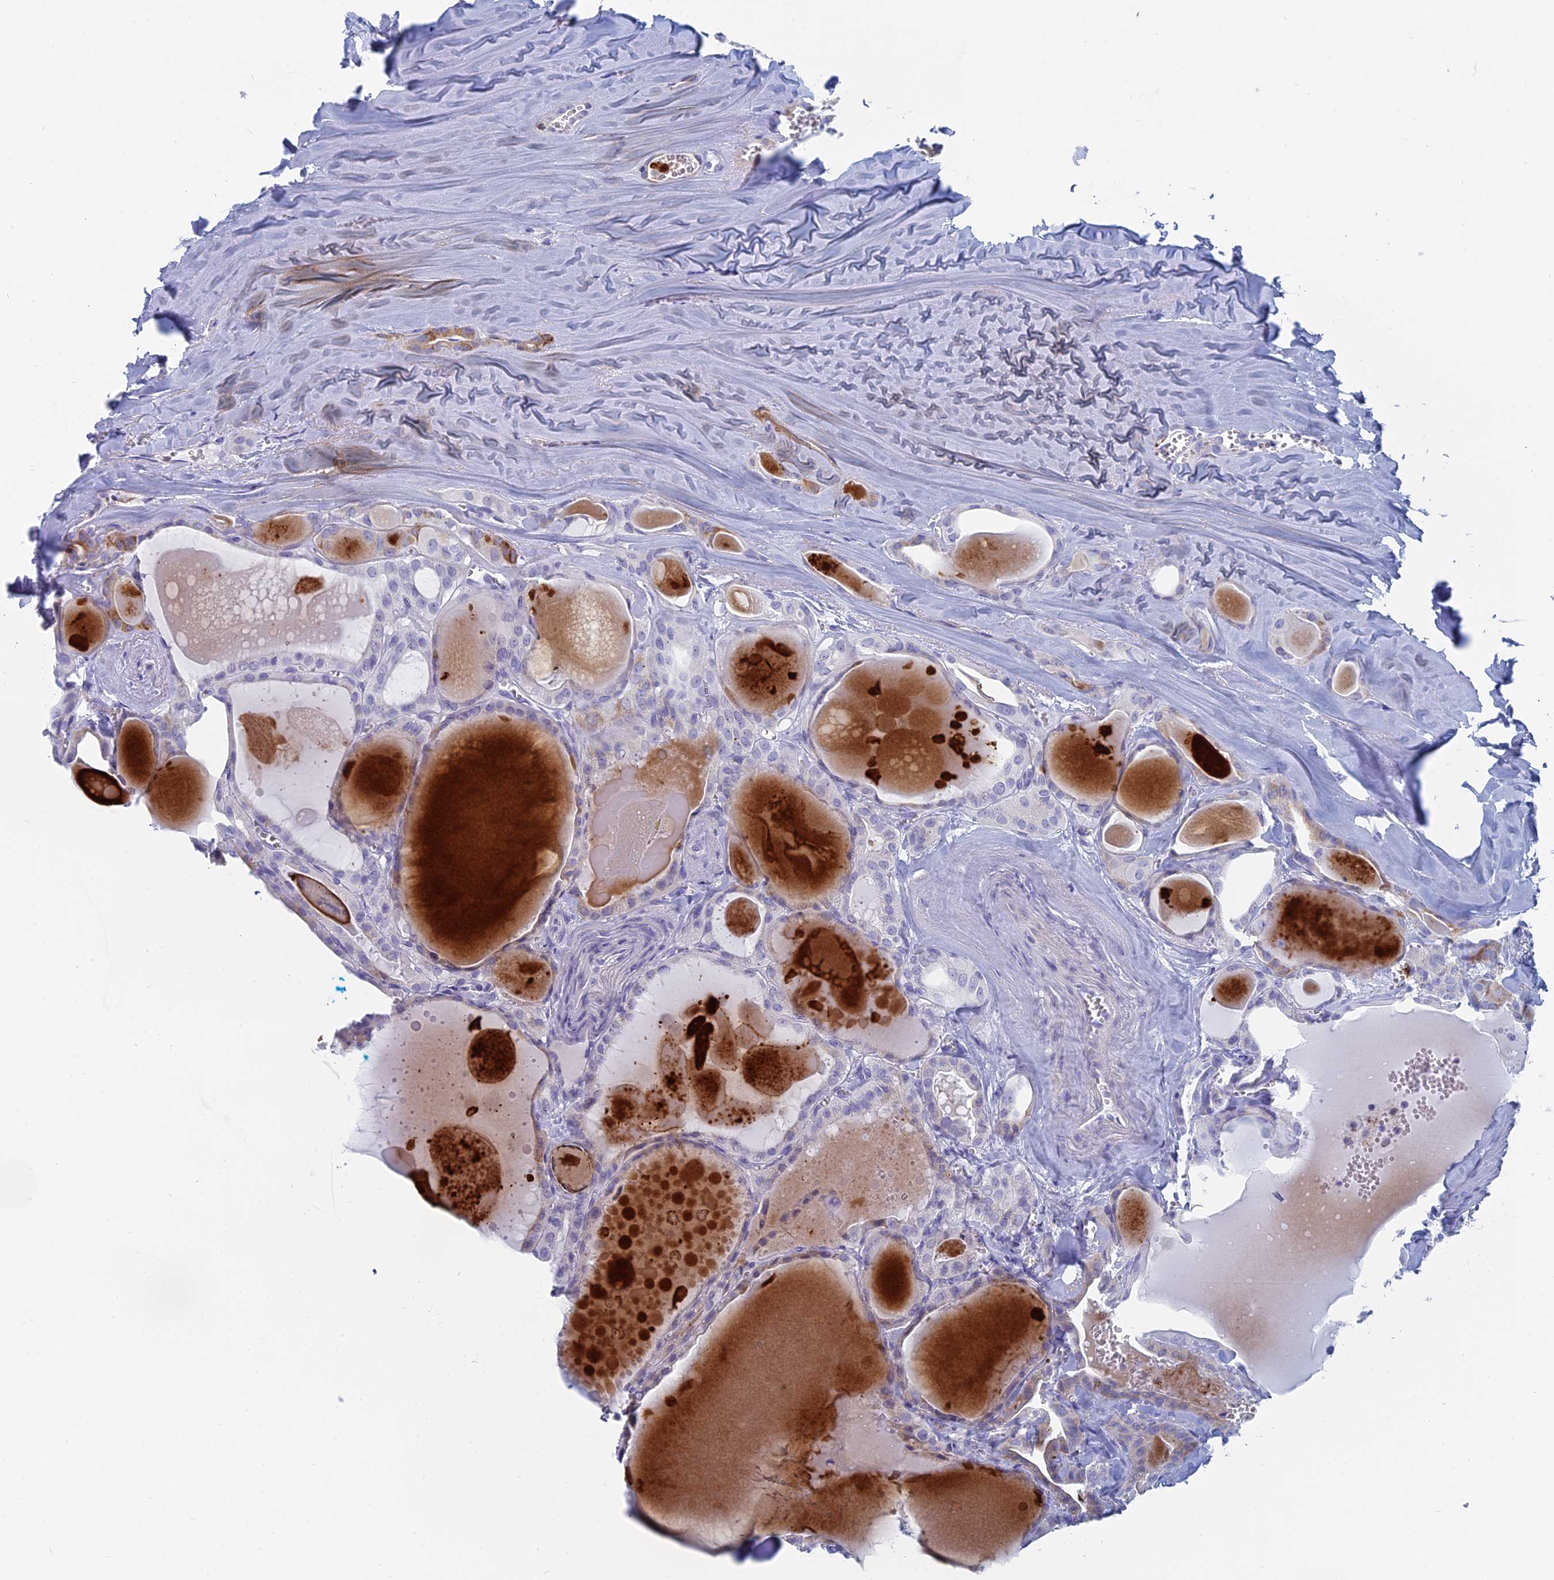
{"staining": {"intensity": "negative", "quantity": "none", "location": "none"}, "tissue": "thyroid cancer", "cell_type": "Tumor cells", "image_type": "cancer", "snomed": [{"axis": "morphology", "description": "Papillary adenocarcinoma, NOS"}, {"axis": "topography", "description": "Thyroid gland"}], "caption": "Immunohistochemical staining of human thyroid cancer (papillary adenocarcinoma) shows no significant positivity in tumor cells.", "gene": "ALMS1", "patient": {"sex": "male", "age": 52}}